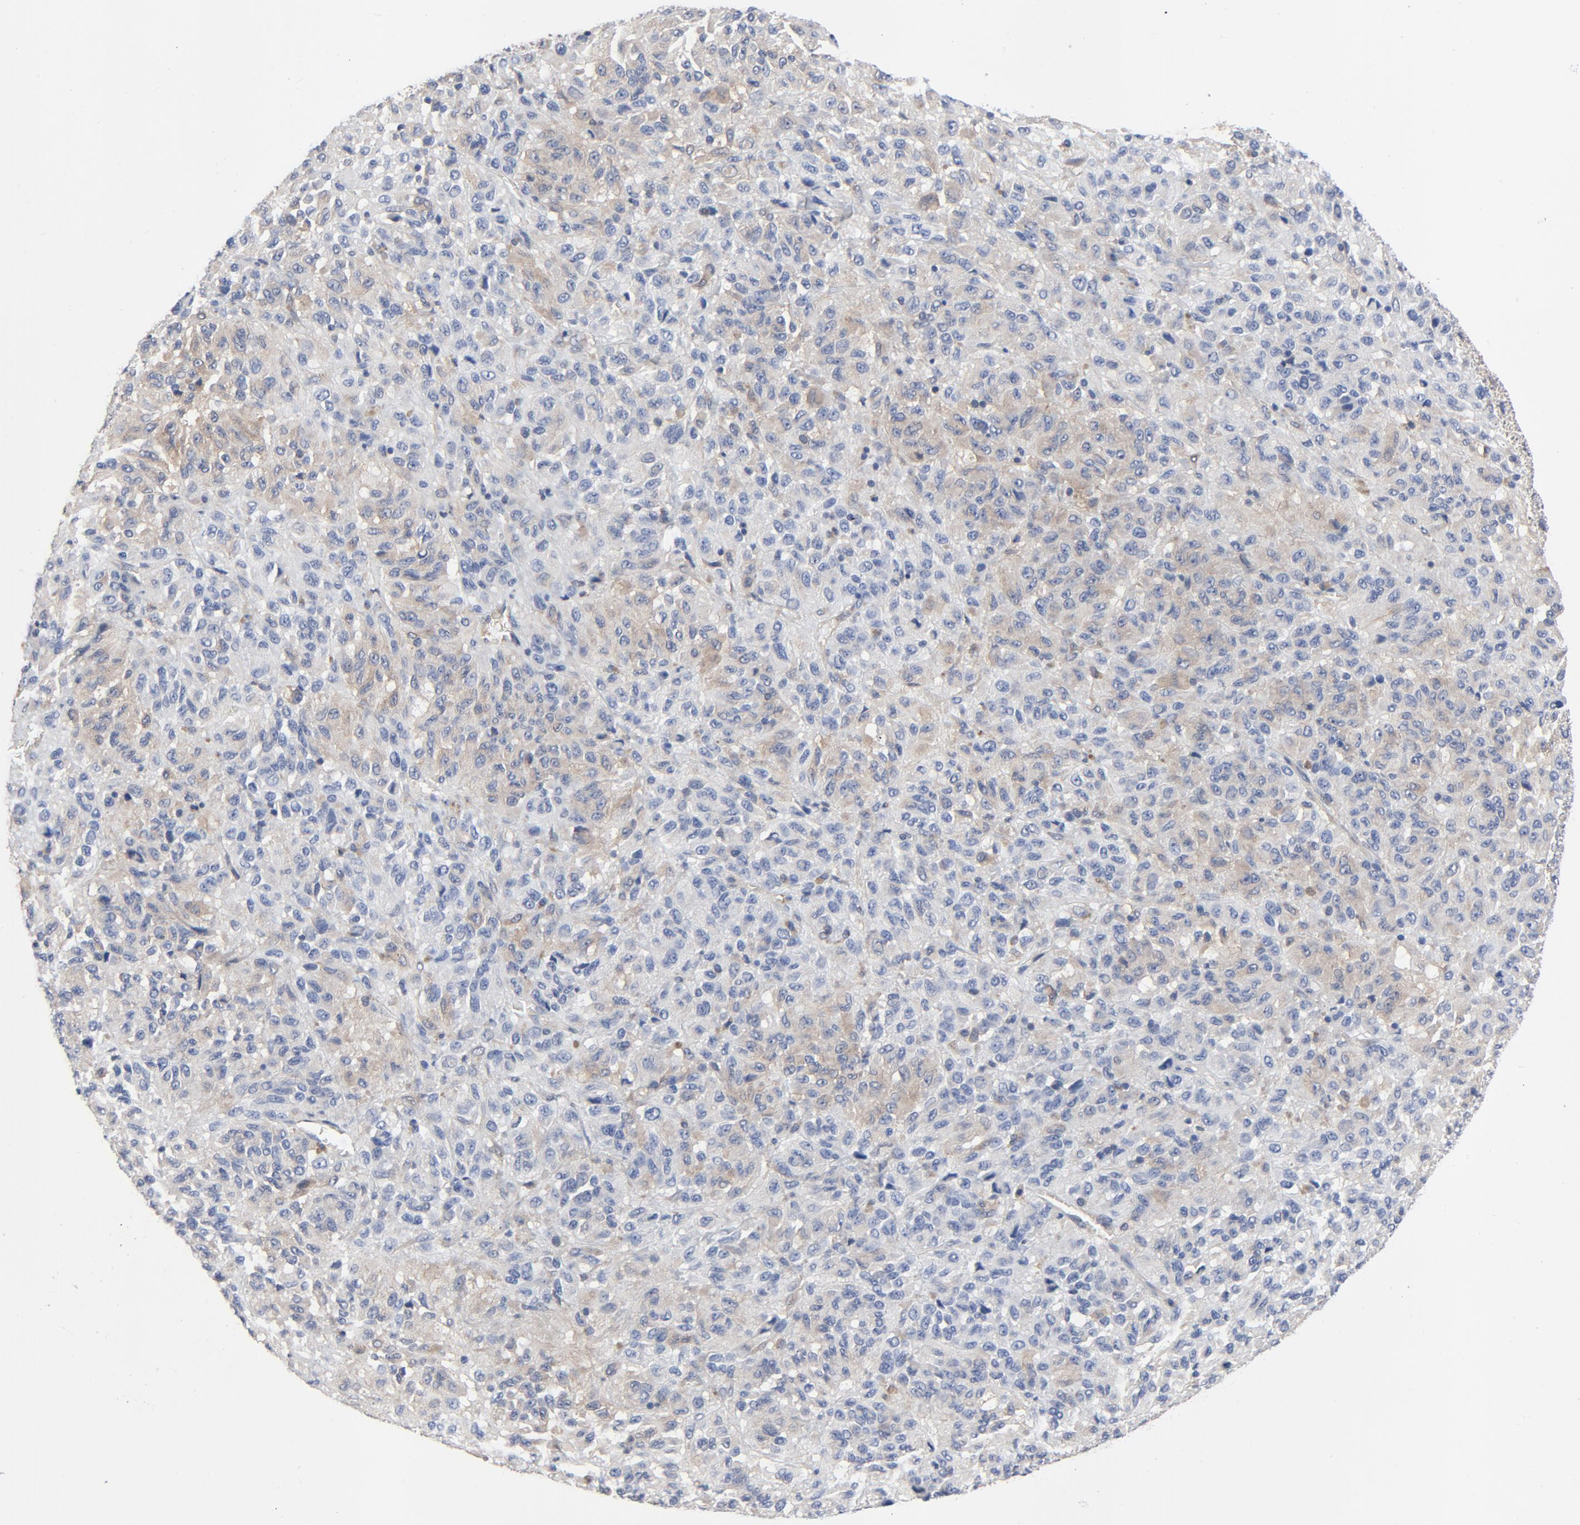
{"staining": {"intensity": "moderate", "quantity": "<25%", "location": "cytoplasmic/membranous"}, "tissue": "melanoma", "cell_type": "Tumor cells", "image_type": "cancer", "snomed": [{"axis": "morphology", "description": "Malignant melanoma, Metastatic site"}, {"axis": "topography", "description": "Lung"}], "caption": "Melanoma was stained to show a protein in brown. There is low levels of moderate cytoplasmic/membranous positivity in about <25% of tumor cells.", "gene": "DYNLT3", "patient": {"sex": "male", "age": 64}}